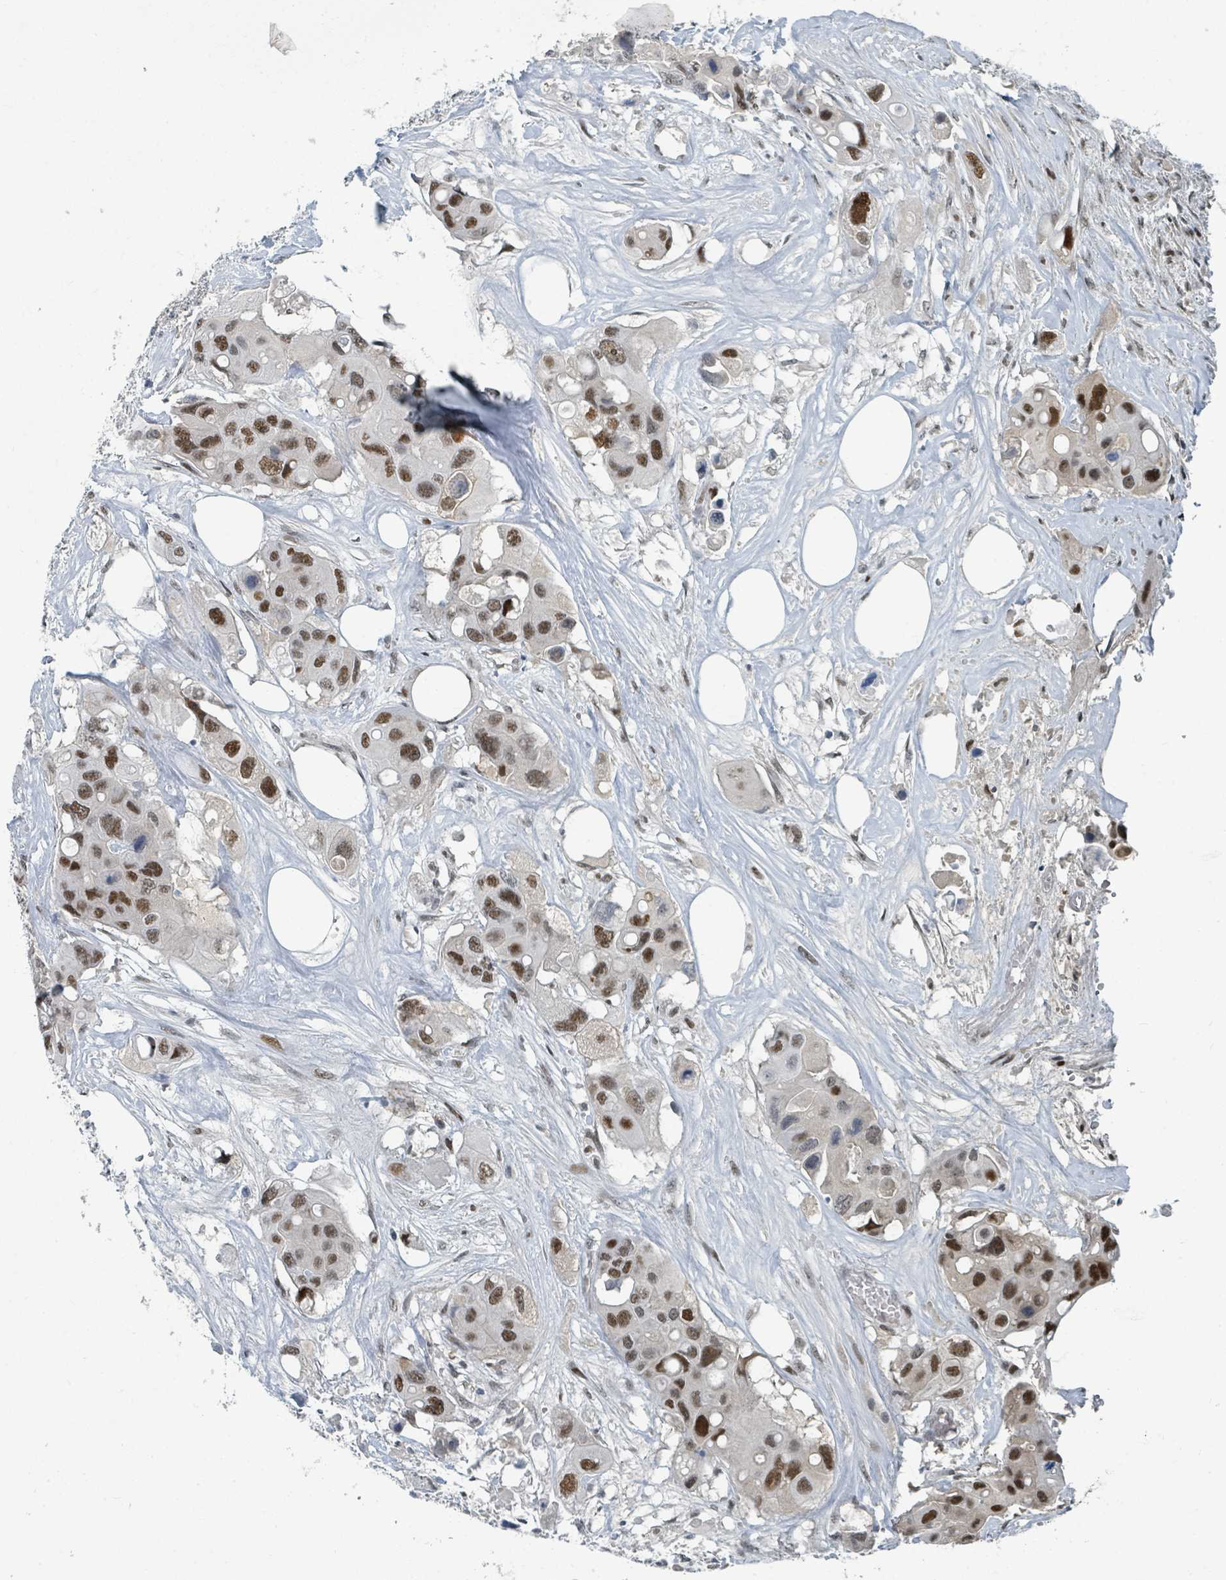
{"staining": {"intensity": "moderate", "quantity": ">75%", "location": "nuclear"}, "tissue": "colorectal cancer", "cell_type": "Tumor cells", "image_type": "cancer", "snomed": [{"axis": "morphology", "description": "Adenocarcinoma, NOS"}, {"axis": "topography", "description": "Colon"}], "caption": "Immunohistochemical staining of colorectal adenocarcinoma demonstrates medium levels of moderate nuclear protein staining in approximately >75% of tumor cells.", "gene": "UCK1", "patient": {"sex": "male", "age": 77}}